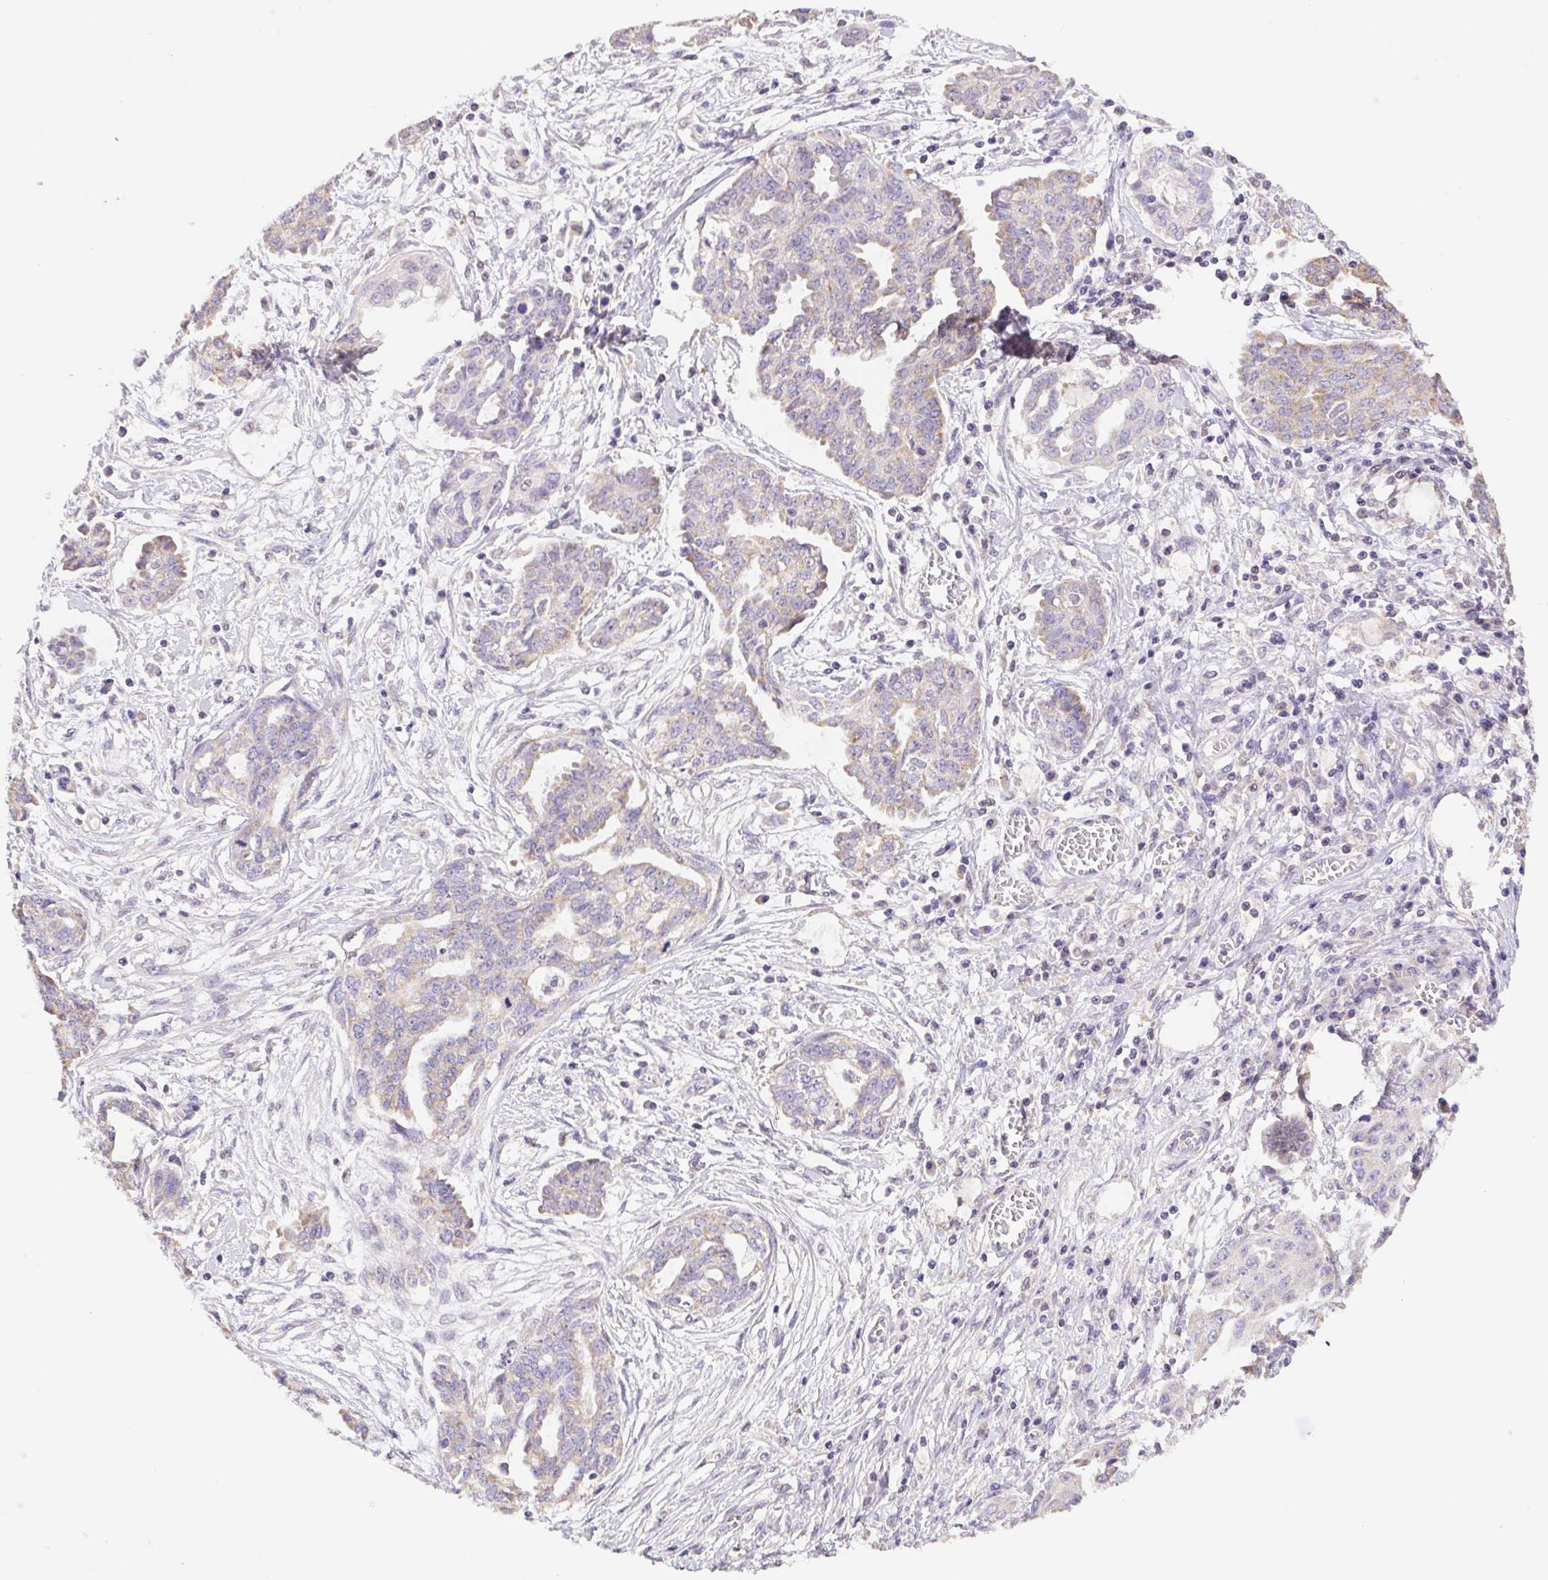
{"staining": {"intensity": "weak", "quantity": "25%-75%", "location": "cytoplasmic/membranous"}, "tissue": "ovarian cancer", "cell_type": "Tumor cells", "image_type": "cancer", "snomed": [{"axis": "morphology", "description": "Cystadenocarcinoma, serous, NOS"}, {"axis": "topography", "description": "Ovary"}], "caption": "Weak cytoplasmic/membranous protein positivity is seen in about 25%-75% of tumor cells in ovarian cancer (serous cystadenocarcinoma).", "gene": "FKBP6", "patient": {"sex": "female", "age": 71}}